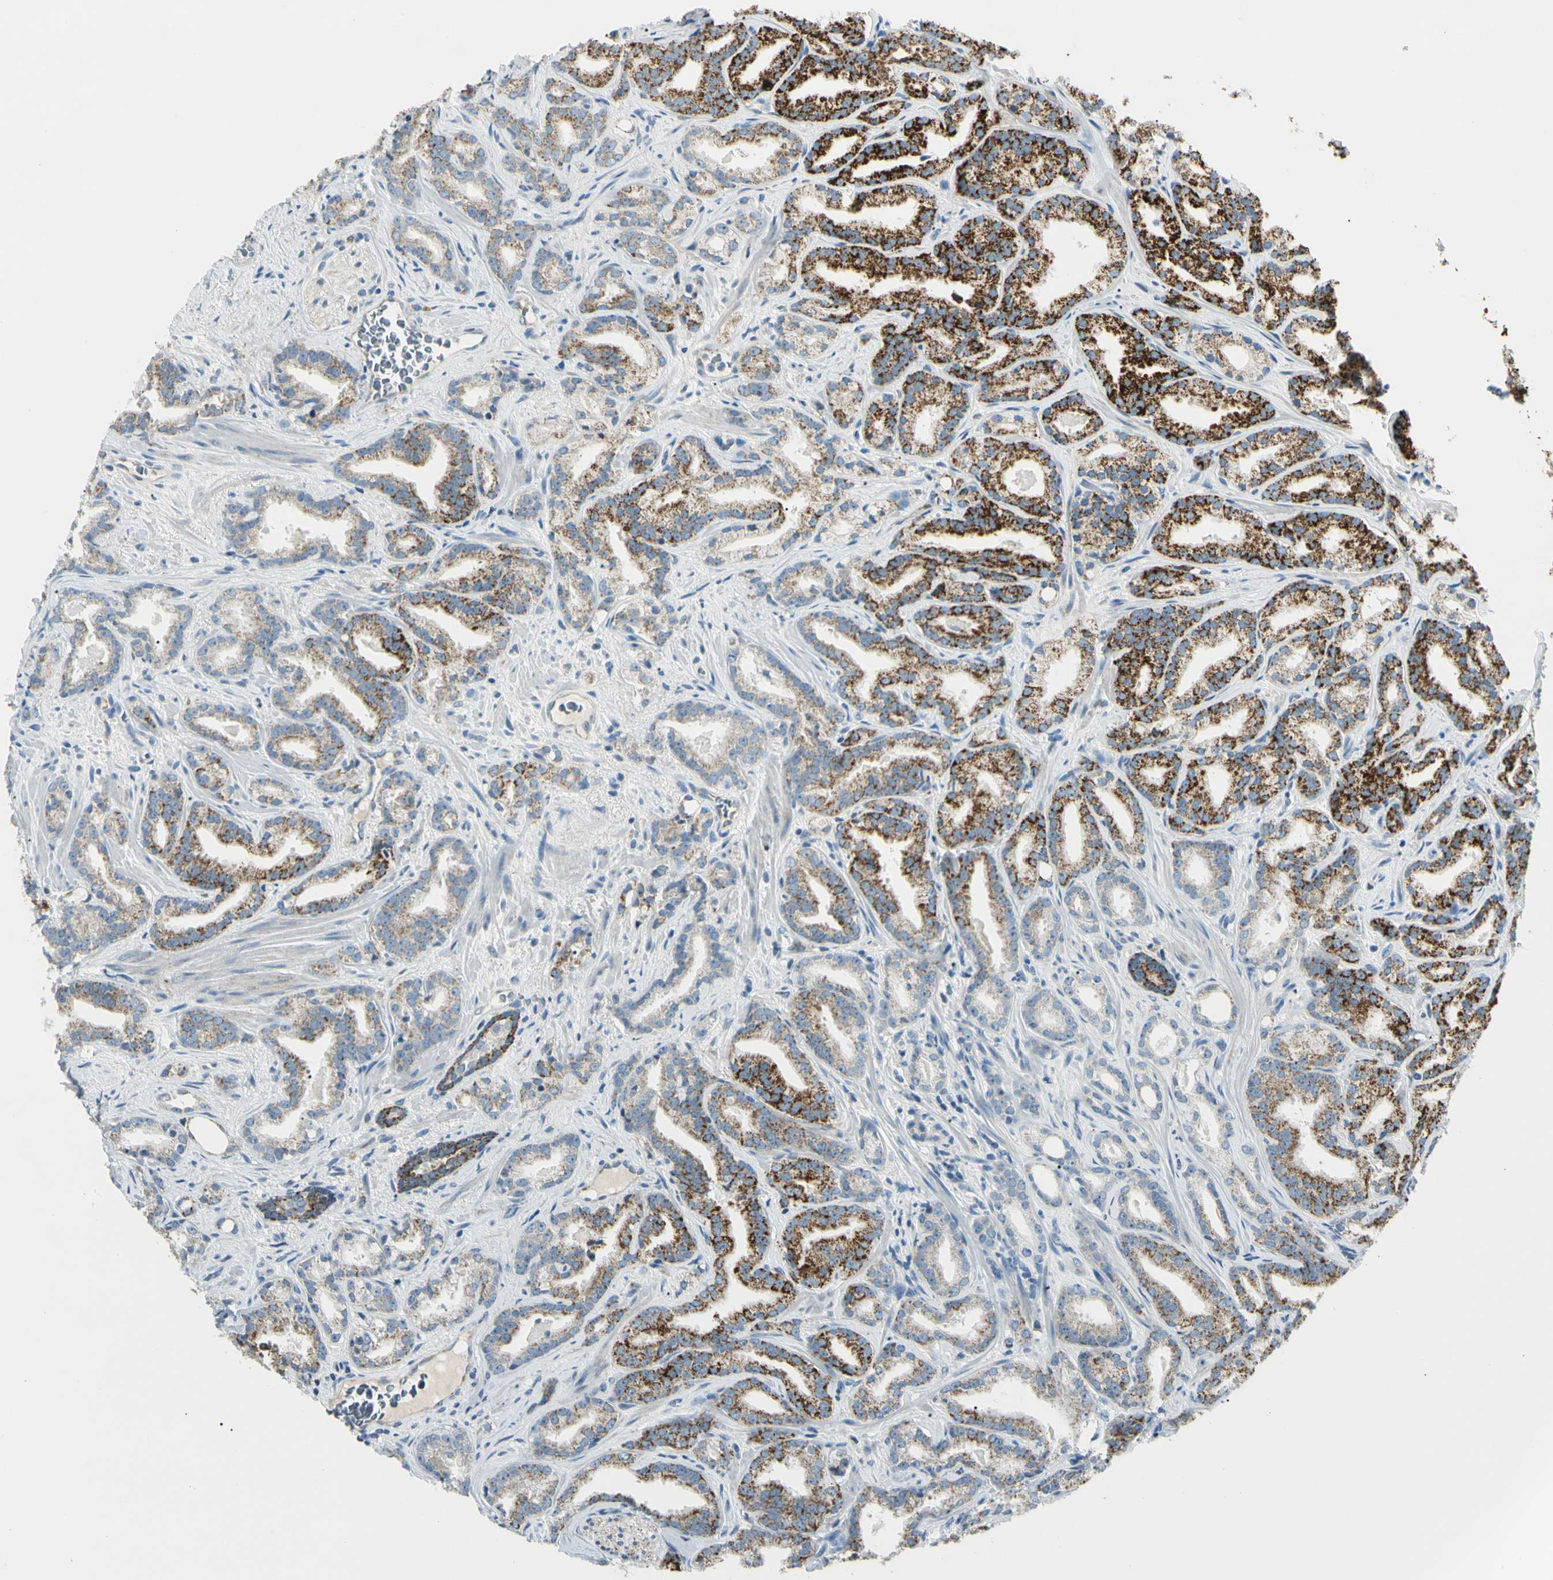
{"staining": {"intensity": "strong", "quantity": "25%-75%", "location": "cytoplasmic/membranous"}, "tissue": "prostate cancer", "cell_type": "Tumor cells", "image_type": "cancer", "snomed": [{"axis": "morphology", "description": "Adenocarcinoma, Low grade"}, {"axis": "topography", "description": "Prostate"}], "caption": "Brown immunohistochemical staining in prostate cancer (low-grade adenocarcinoma) shows strong cytoplasmic/membranous staining in about 25%-75% of tumor cells.", "gene": "SLC6A15", "patient": {"sex": "male", "age": 63}}